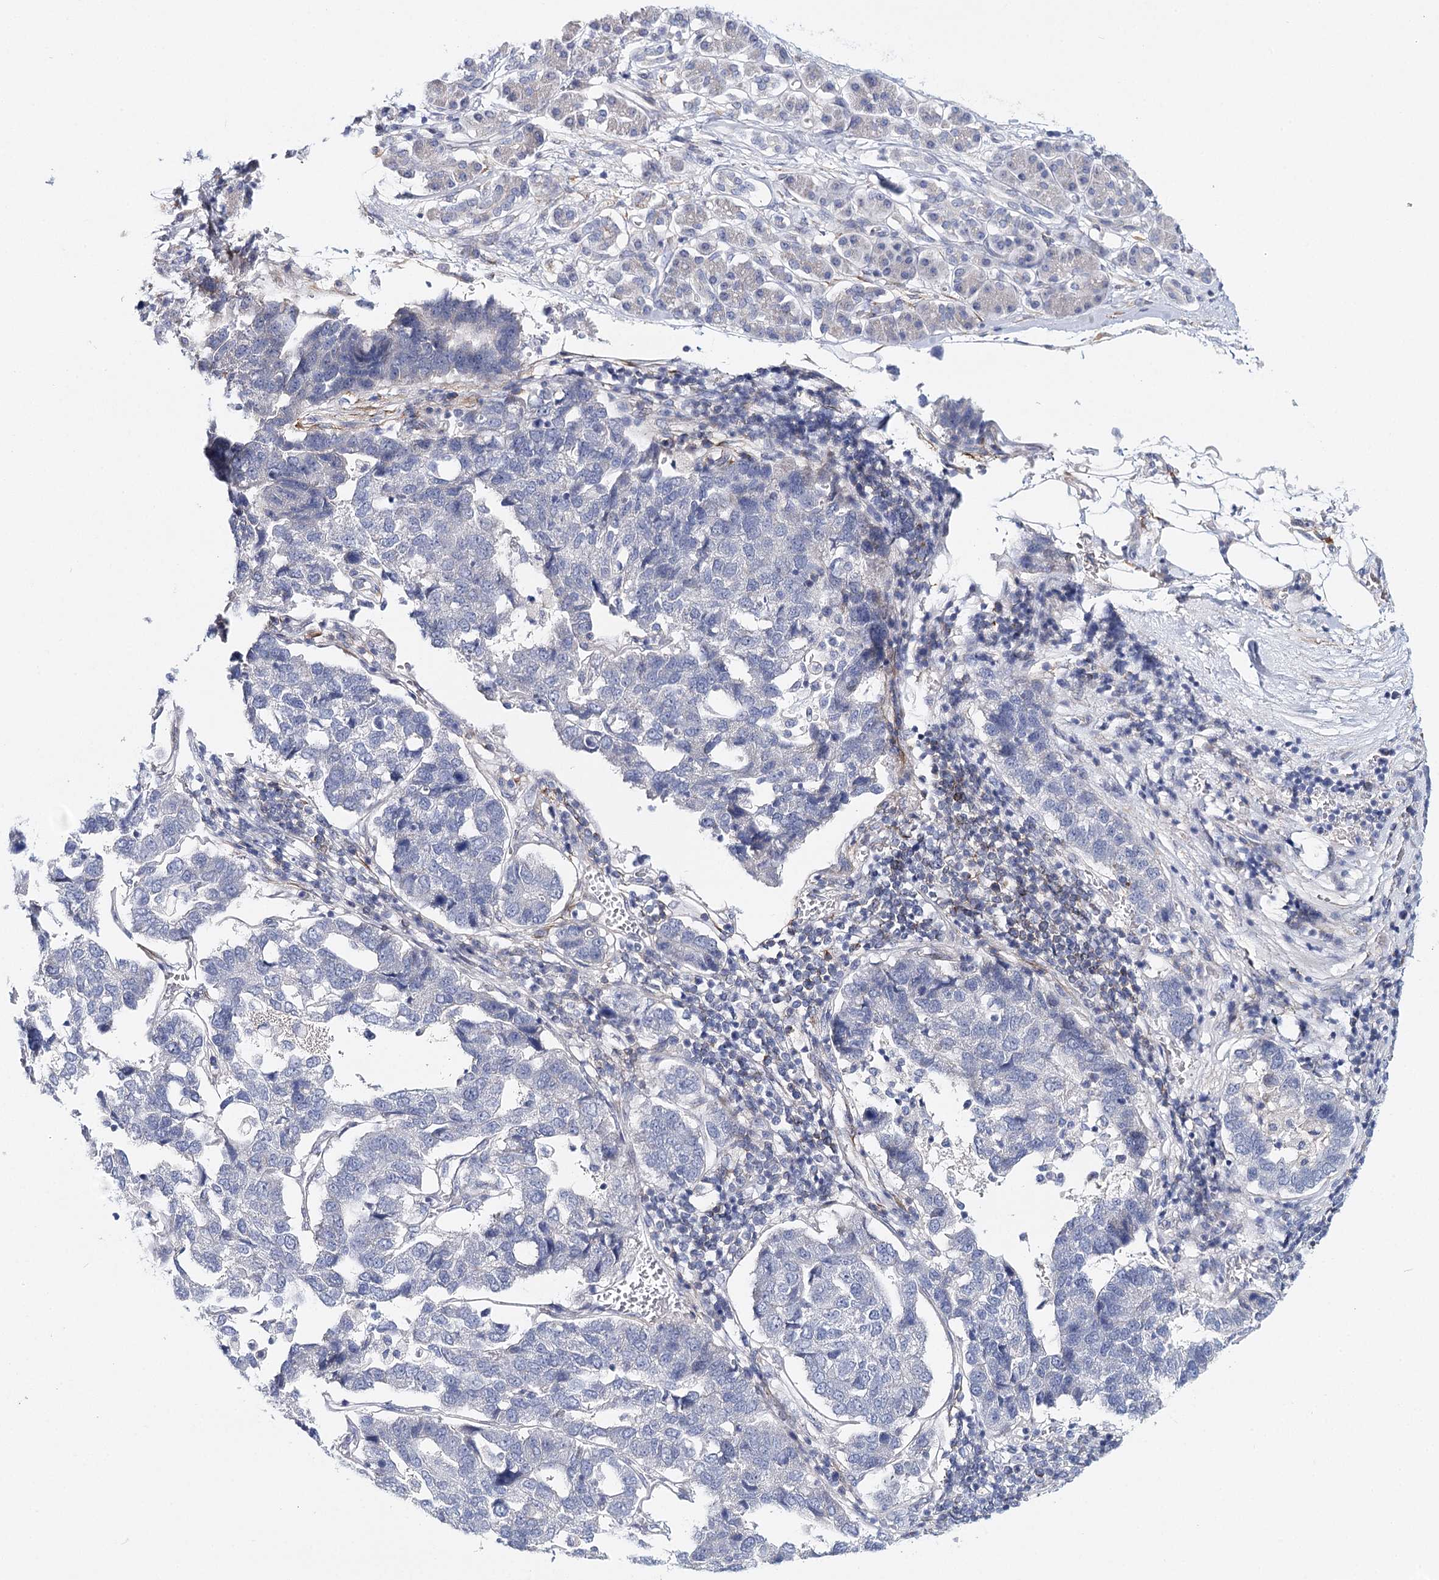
{"staining": {"intensity": "negative", "quantity": "none", "location": "none"}, "tissue": "pancreatic cancer", "cell_type": "Tumor cells", "image_type": "cancer", "snomed": [{"axis": "morphology", "description": "Adenocarcinoma, NOS"}, {"axis": "topography", "description": "Pancreas"}], "caption": "The photomicrograph displays no significant staining in tumor cells of pancreatic adenocarcinoma. Brightfield microscopy of IHC stained with DAB (3,3'-diaminobenzidine) (brown) and hematoxylin (blue), captured at high magnification.", "gene": "TEX12", "patient": {"sex": "female", "age": 61}}